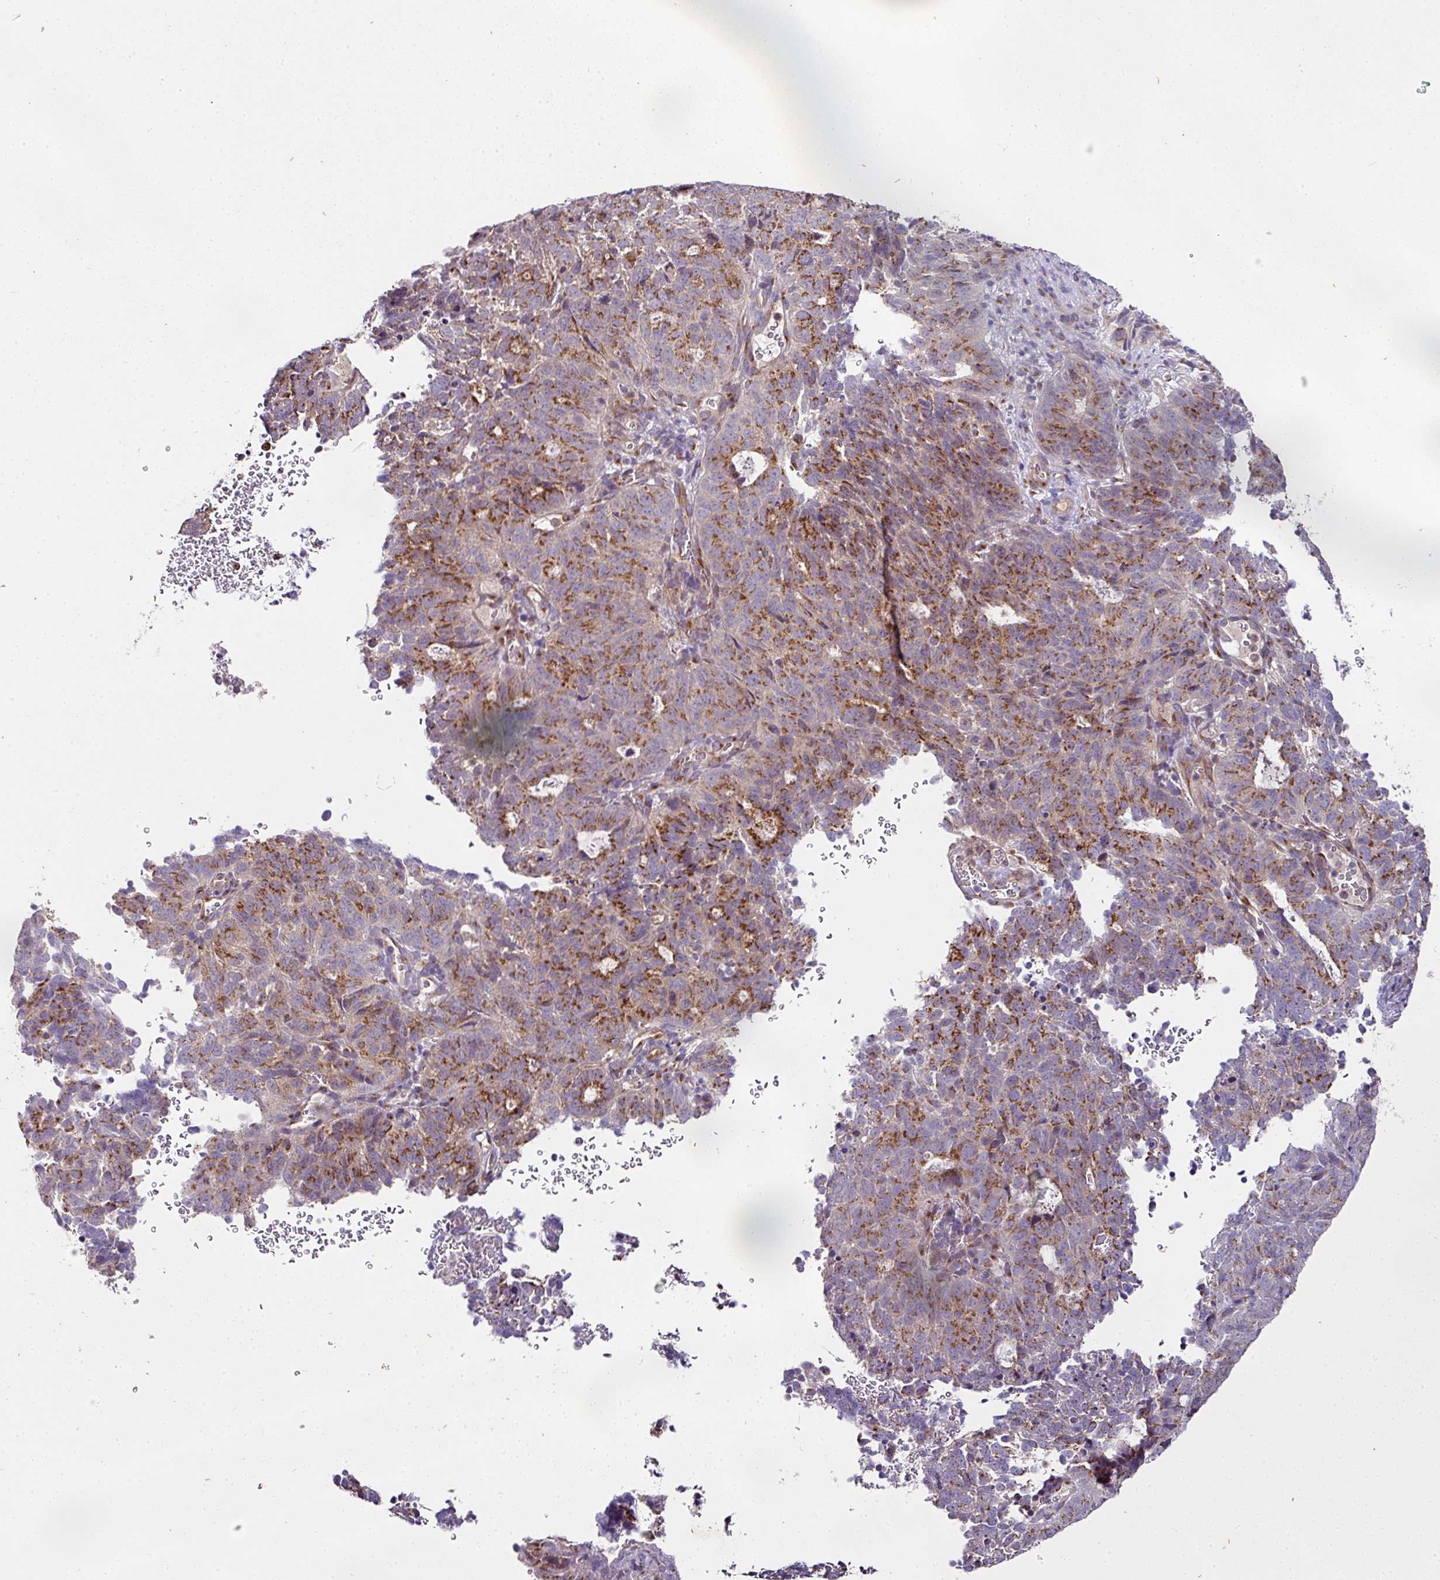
{"staining": {"intensity": "strong", "quantity": "25%-75%", "location": "cytoplasmic/membranous"}, "tissue": "cervical cancer", "cell_type": "Tumor cells", "image_type": "cancer", "snomed": [{"axis": "morphology", "description": "Adenocarcinoma, NOS"}, {"axis": "topography", "description": "Cervix"}], "caption": "A high amount of strong cytoplasmic/membranous positivity is identified in approximately 25%-75% of tumor cells in adenocarcinoma (cervical) tissue.", "gene": "SKIC2", "patient": {"sex": "female", "age": 38}}